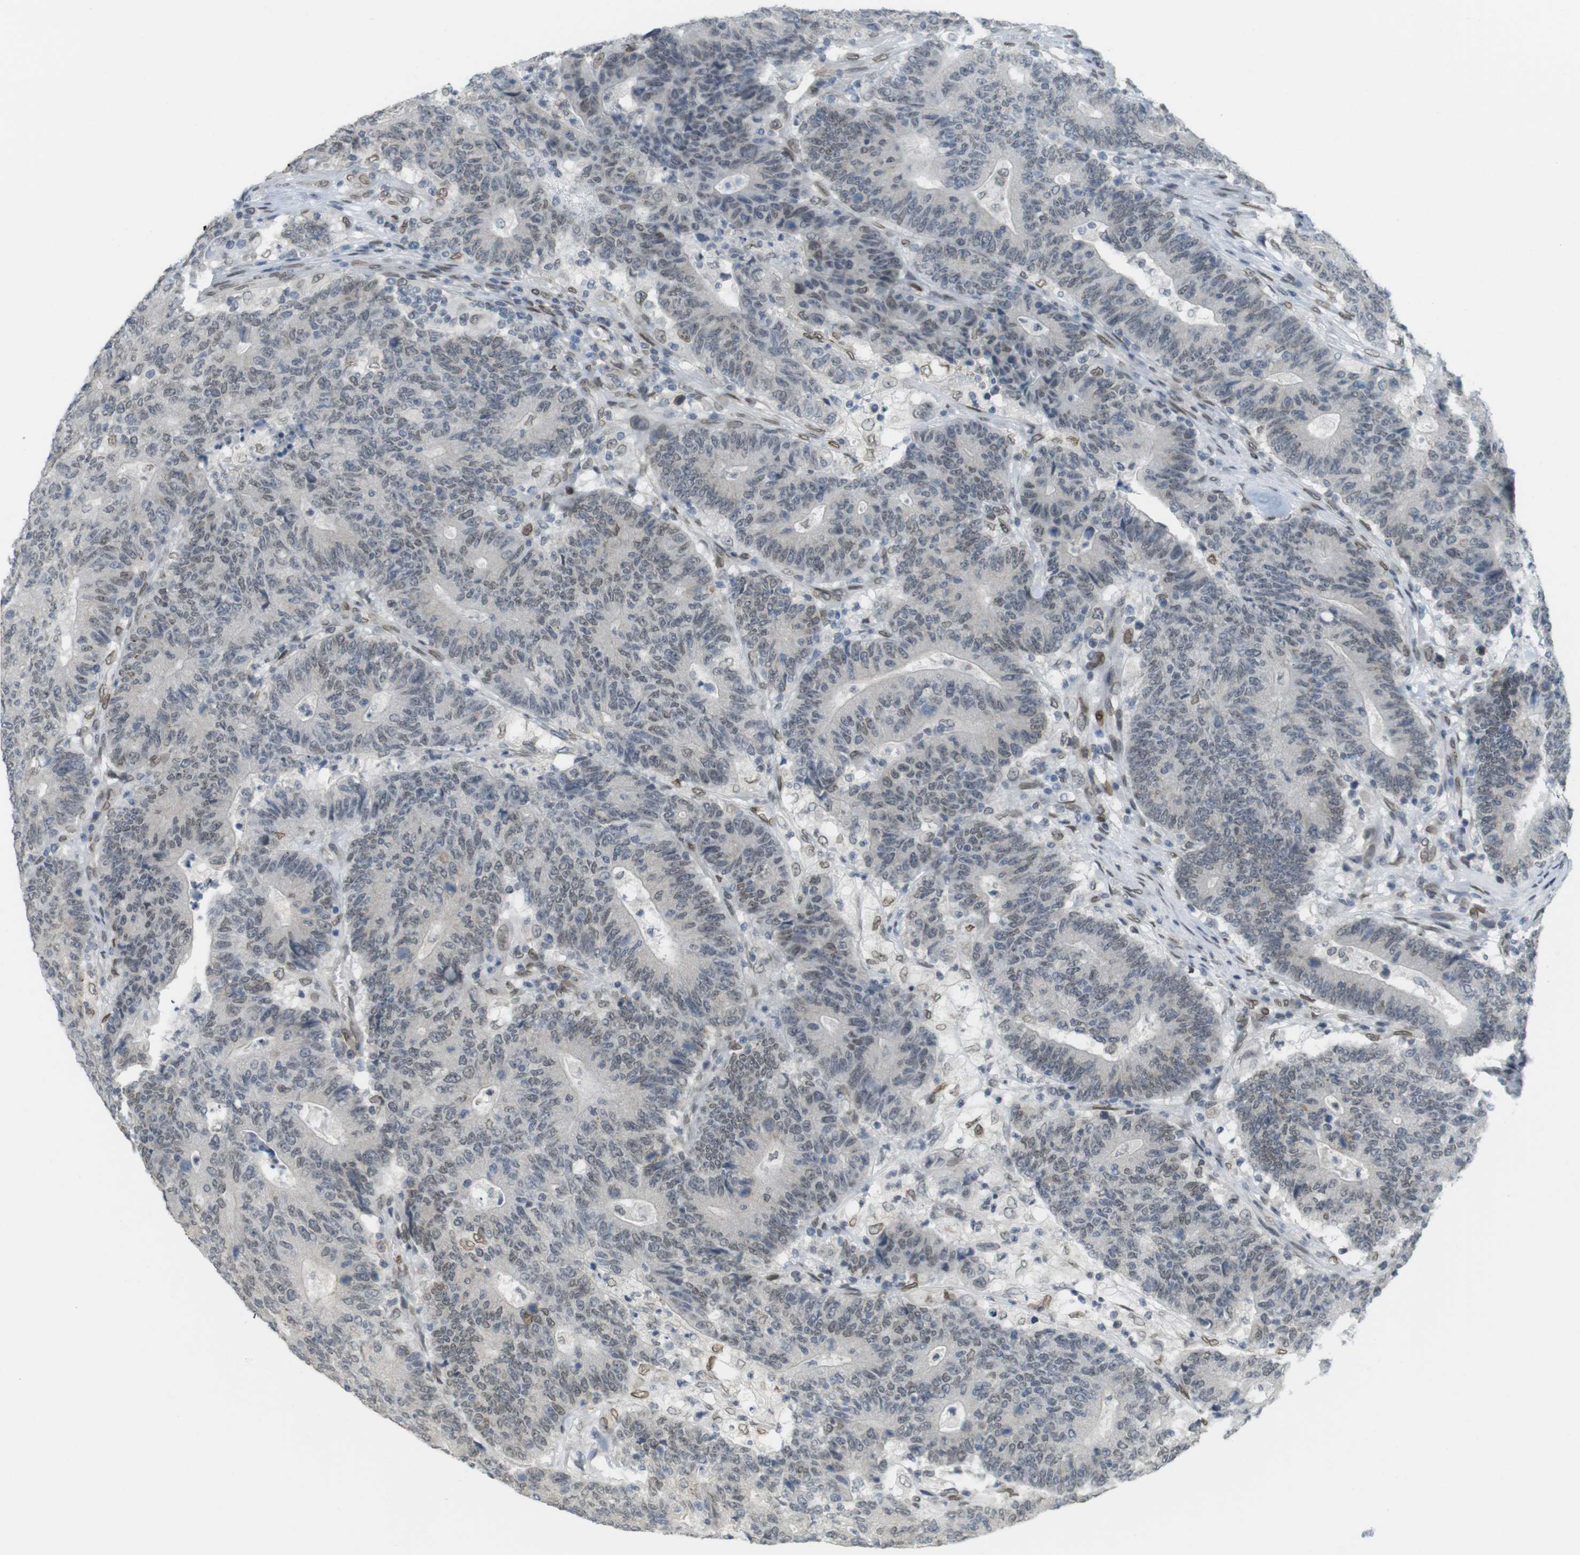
{"staining": {"intensity": "weak", "quantity": "<25%", "location": "cytoplasmic/membranous,nuclear"}, "tissue": "colorectal cancer", "cell_type": "Tumor cells", "image_type": "cancer", "snomed": [{"axis": "morphology", "description": "Normal tissue, NOS"}, {"axis": "morphology", "description": "Adenocarcinoma, NOS"}, {"axis": "topography", "description": "Colon"}], "caption": "Immunohistochemical staining of human colorectal cancer demonstrates no significant expression in tumor cells. The staining is performed using DAB (3,3'-diaminobenzidine) brown chromogen with nuclei counter-stained in using hematoxylin.", "gene": "ARL6IP6", "patient": {"sex": "female", "age": 75}}